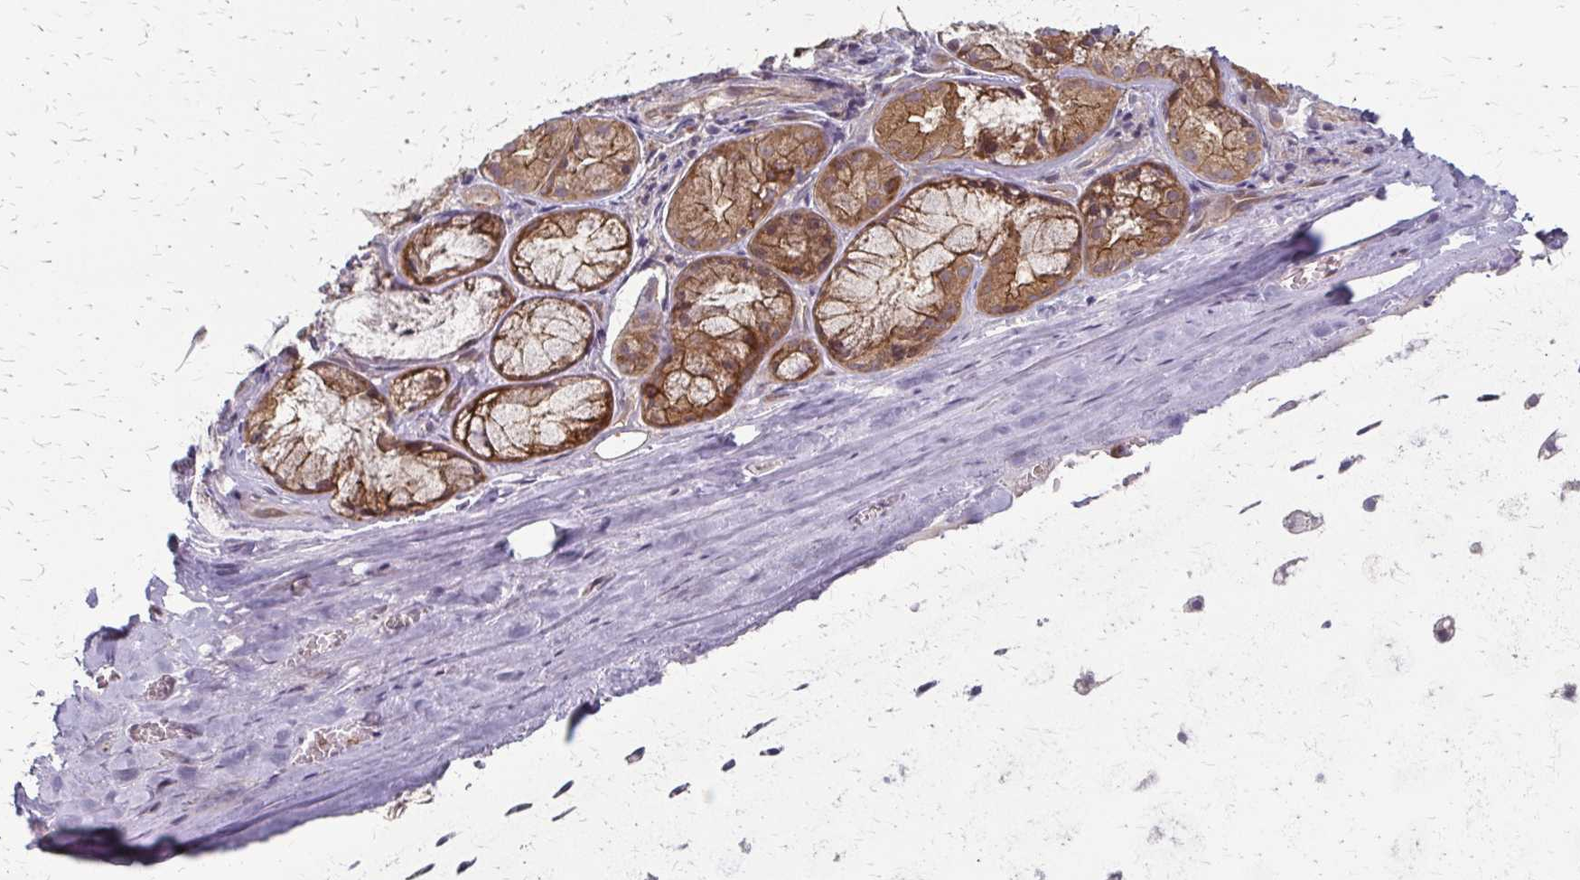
{"staining": {"intensity": "weak", "quantity": "25%-75%", "location": "cytoplasmic/membranous"}, "tissue": "soft tissue", "cell_type": "Chondrocytes", "image_type": "normal", "snomed": [{"axis": "morphology", "description": "Normal tissue, NOS"}, {"axis": "topography", "description": "Cartilage tissue"}, {"axis": "topography", "description": "Nasopharynx"}, {"axis": "topography", "description": "Thyroid gland"}], "caption": "About 25%-75% of chondrocytes in unremarkable human soft tissue reveal weak cytoplasmic/membranous protein positivity as visualized by brown immunohistochemical staining.", "gene": "ZNF383", "patient": {"sex": "male", "age": 63}}